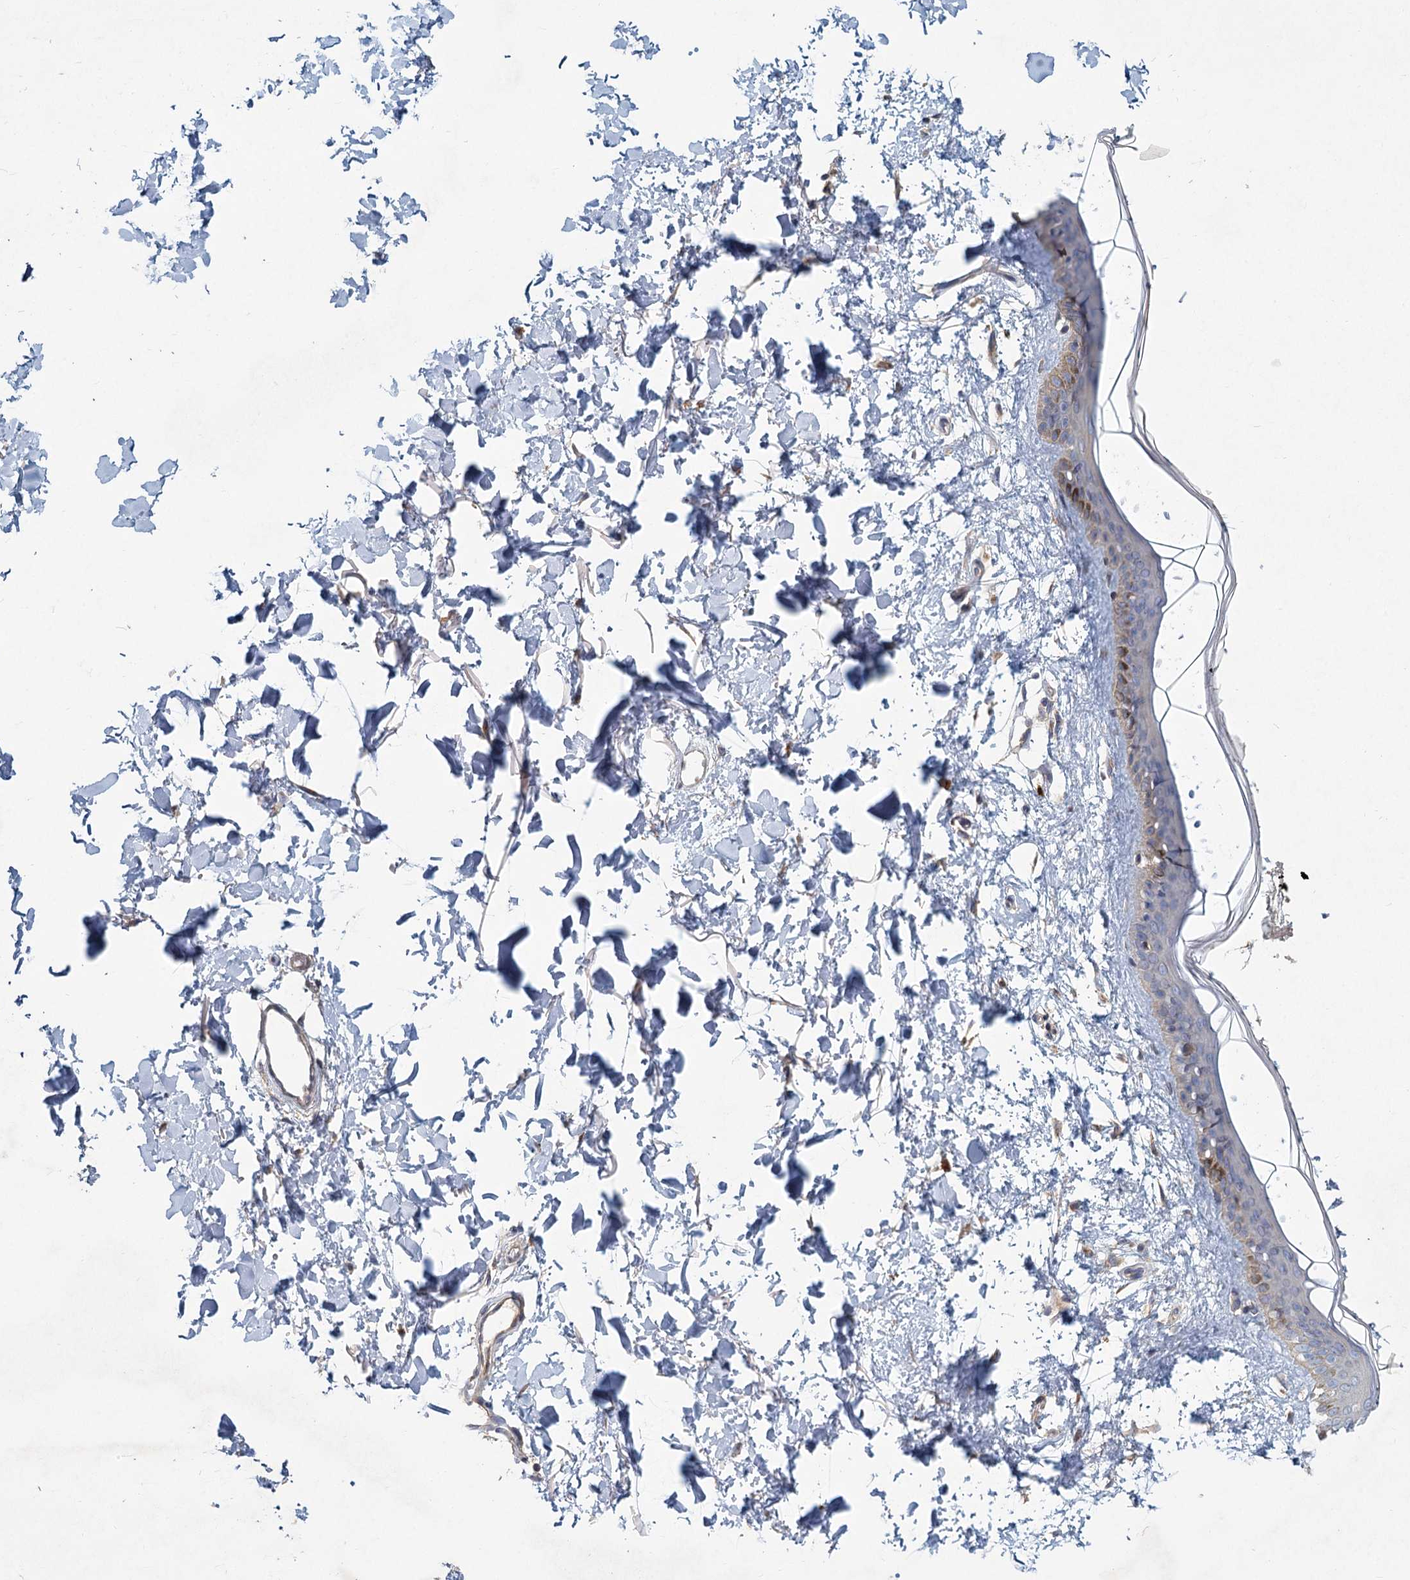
{"staining": {"intensity": "weak", "quantity": ">75%", "location": "cytoplasmic/membranous"}, "tissue": "skin", "cell_type": "Fibroblasts", "image_type": "normal", "snomed": [{"axis": "morphology", "description": "Normal tissue, NOS"}, {"axis": "topography", "description": "Skin"}], "caption": "Immunohistochemical staining of benign skin displays >75% levels of weak cytoplasmic/membranous protein positivity in approximately >75% of fibroblasts. Nuclei are stained in blue.", "gene": "HES2", "patient": {"sex": "female", "age": 58}}